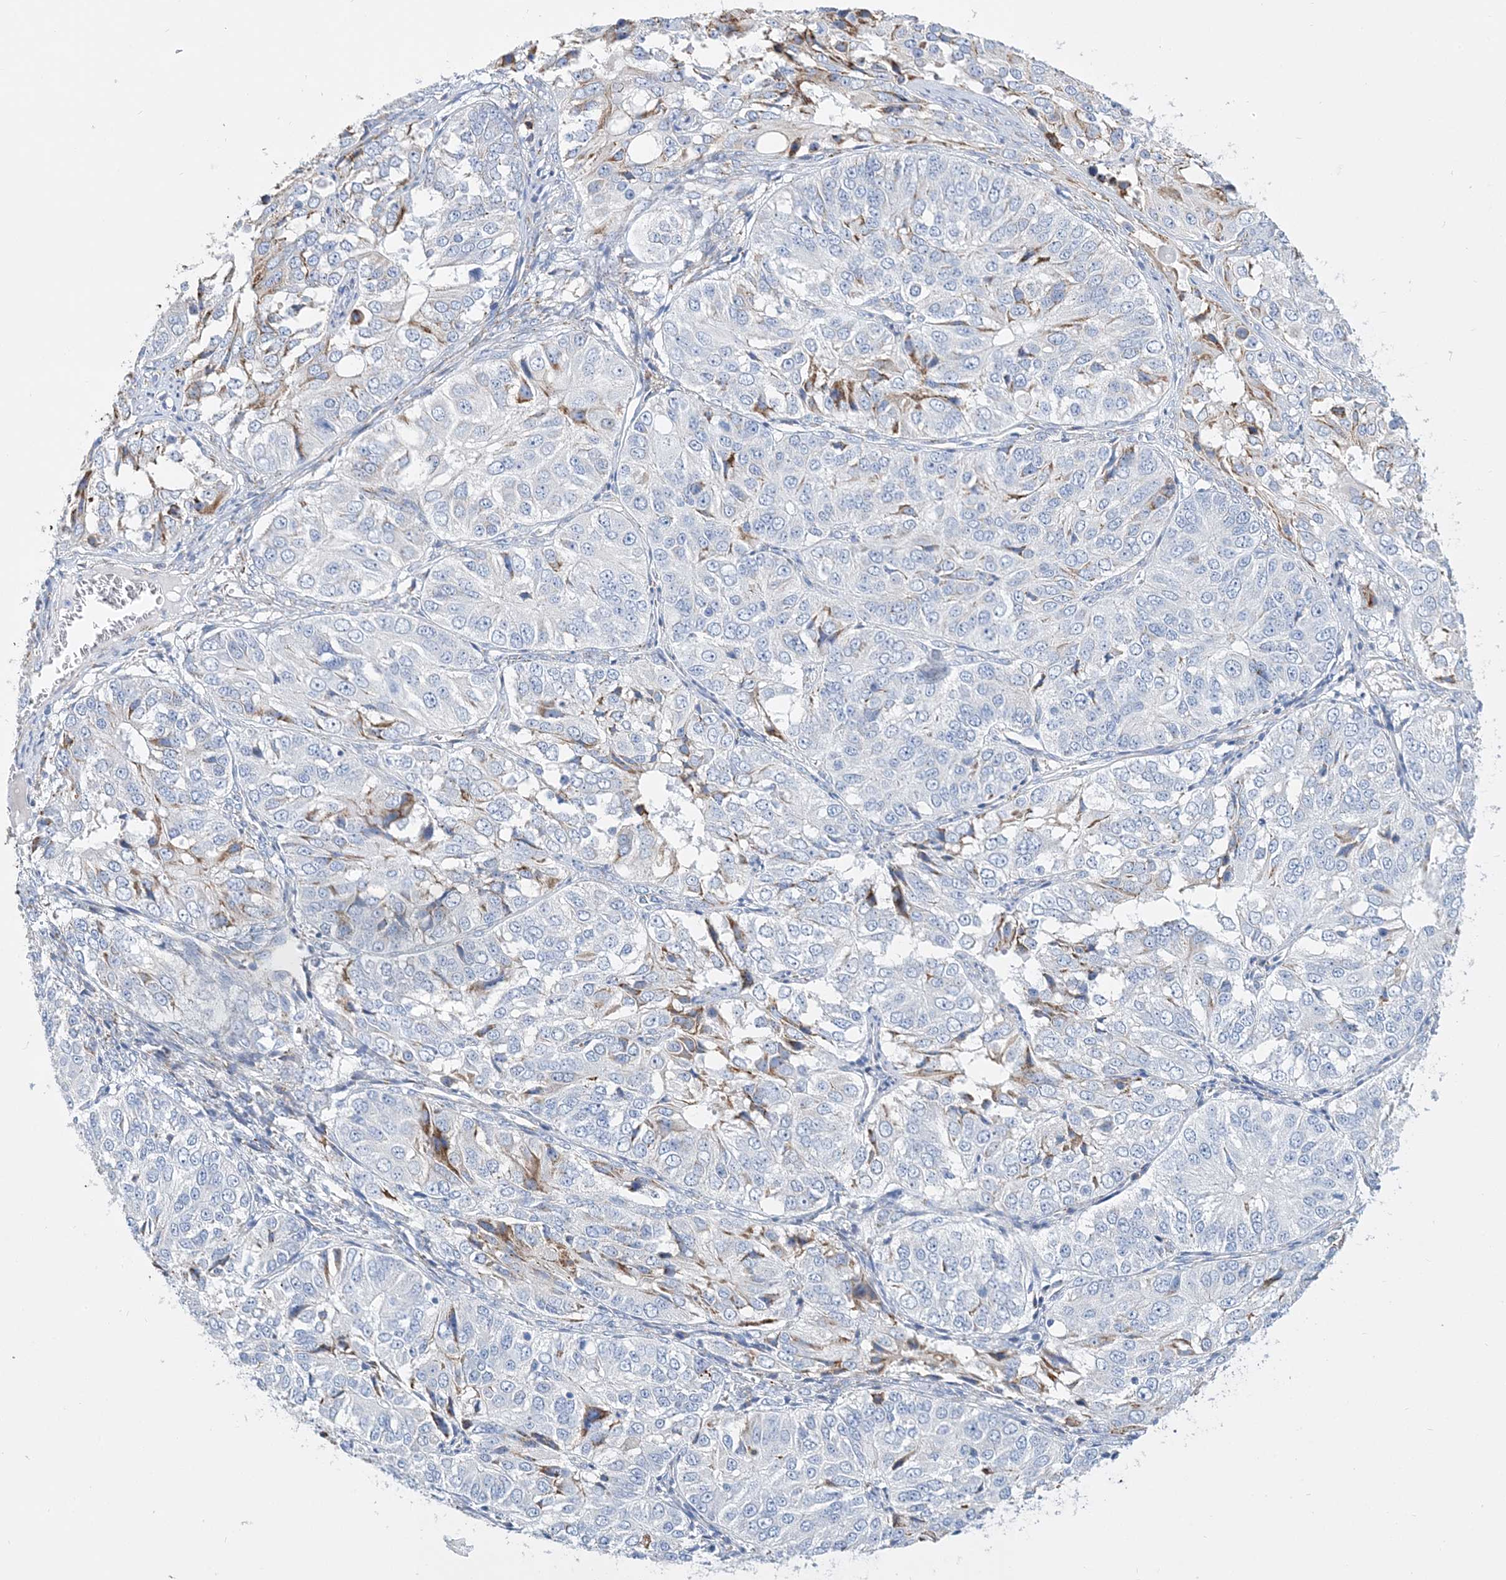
{"staining": {"intensity": "moderate", "quantity": "<25%", "location": "cytoplasmic/membranous"}, "tissue": "ovarian cancer", "cell_type": "Tumor cells", "image_type": "cancer", "snomed": [{"axis": "morphology", "description": "Carcinoma, endometroid"}, {"axis": "topography", "description": "Ovary"}], "caption": "DAB immunohistochemical staining of ovarian cancer displays moderate cytoplasmic/membranous protein staining in approximately <25% of tumor cells.", "gene": "TSPYL6", "patient": {"sex": "female", "age": 51}}